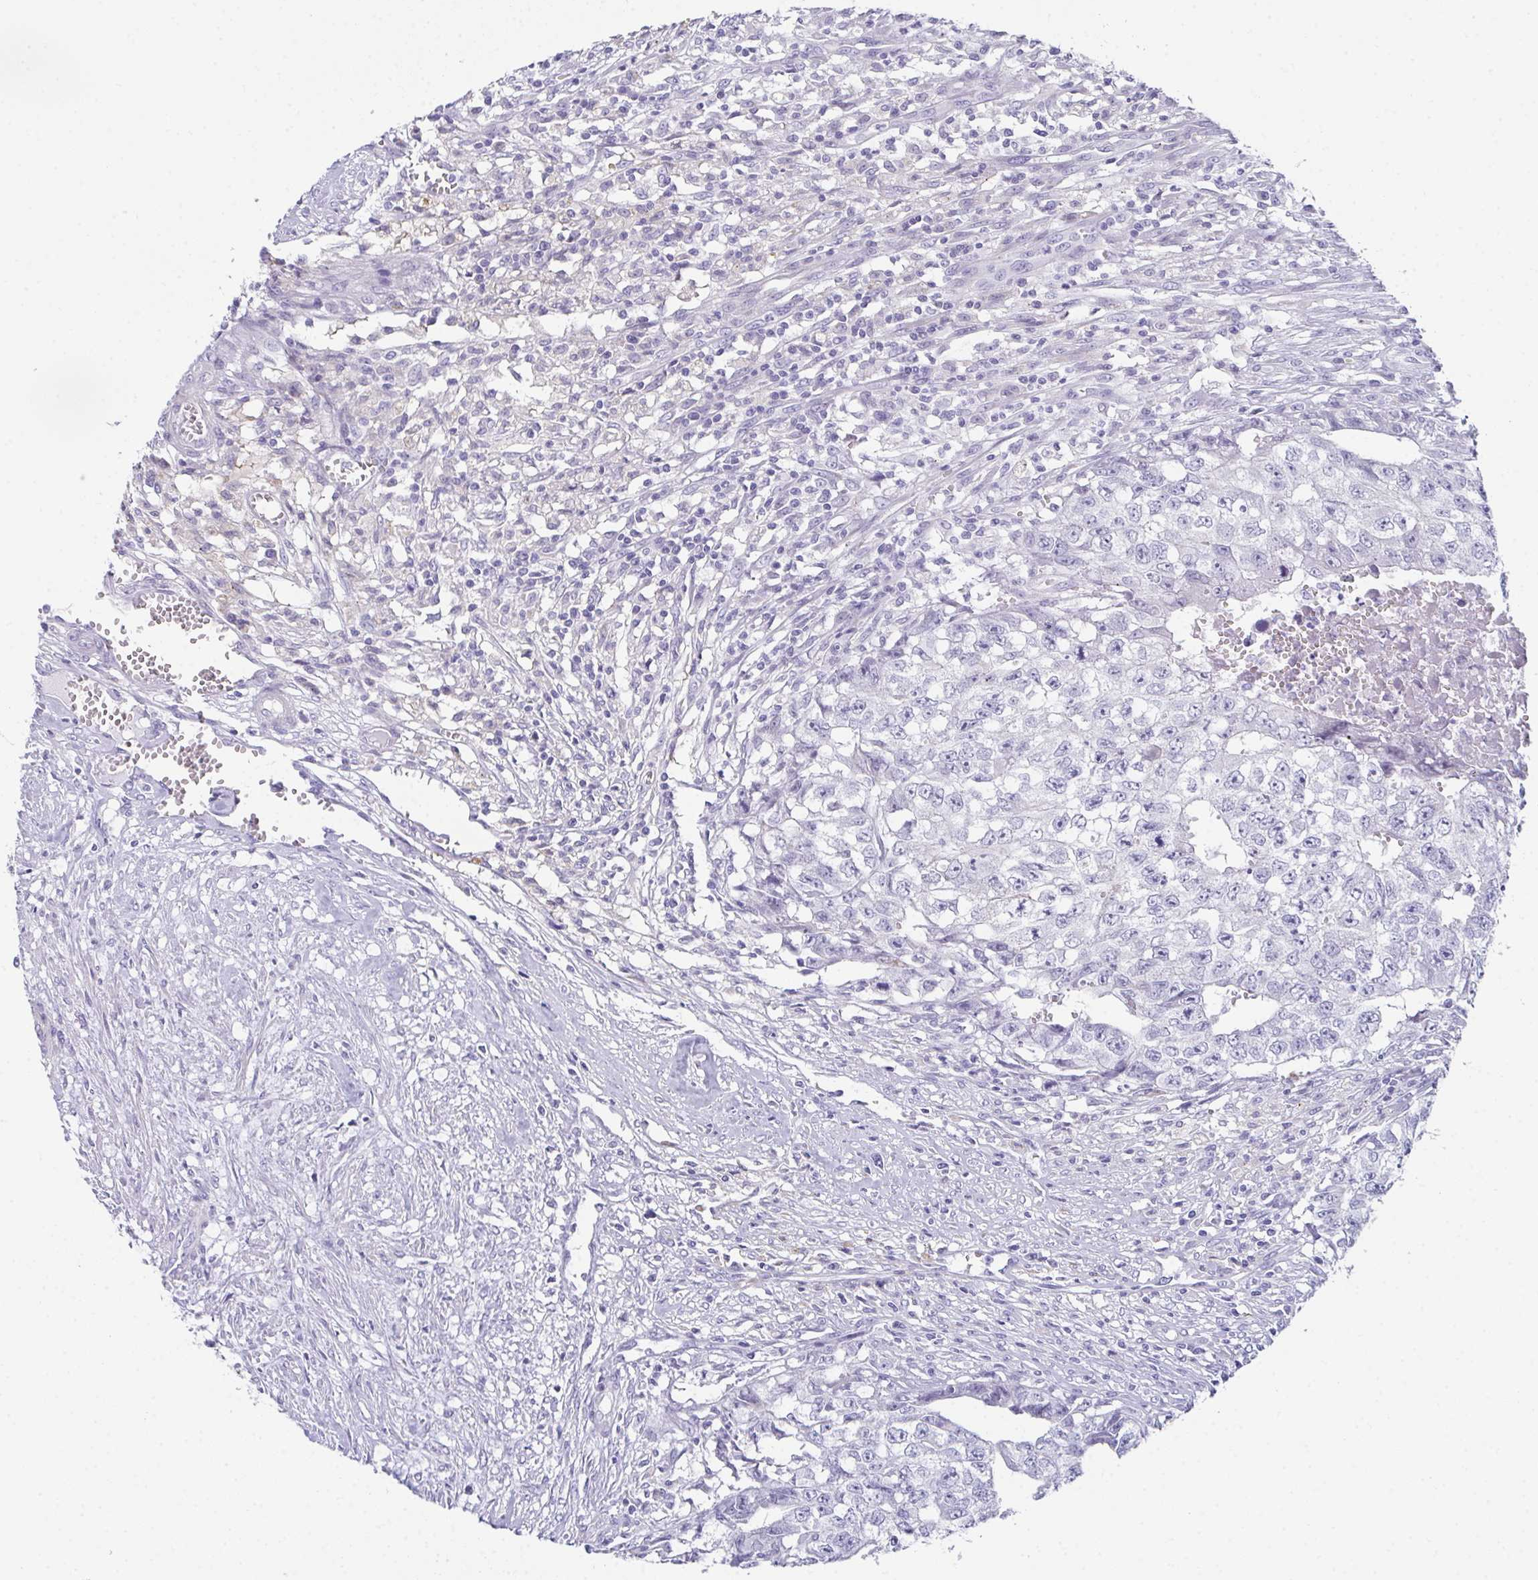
{"staining": {"intensity": "negative", "quantity": "none", "location": "none"}, "tissue": "testis cancer", "cell_type": "Tumor cells", "image_type": "cancer", "snomed": [{"axis": "morphology", "description": "Carcinoma, Embryonal, NOS"}, {"axis": "morphology", "description": "Teratoma, malignant, NOS"}, {"axis": "topography", "description": "Testis"}], "caption": "Testis cancer (embryonal carcinoma) was stained to show a protein in brown. There is no significant expression in tumor cells.", "gene": "TEX19", "patient": {"sex": "male", "age": 24}}